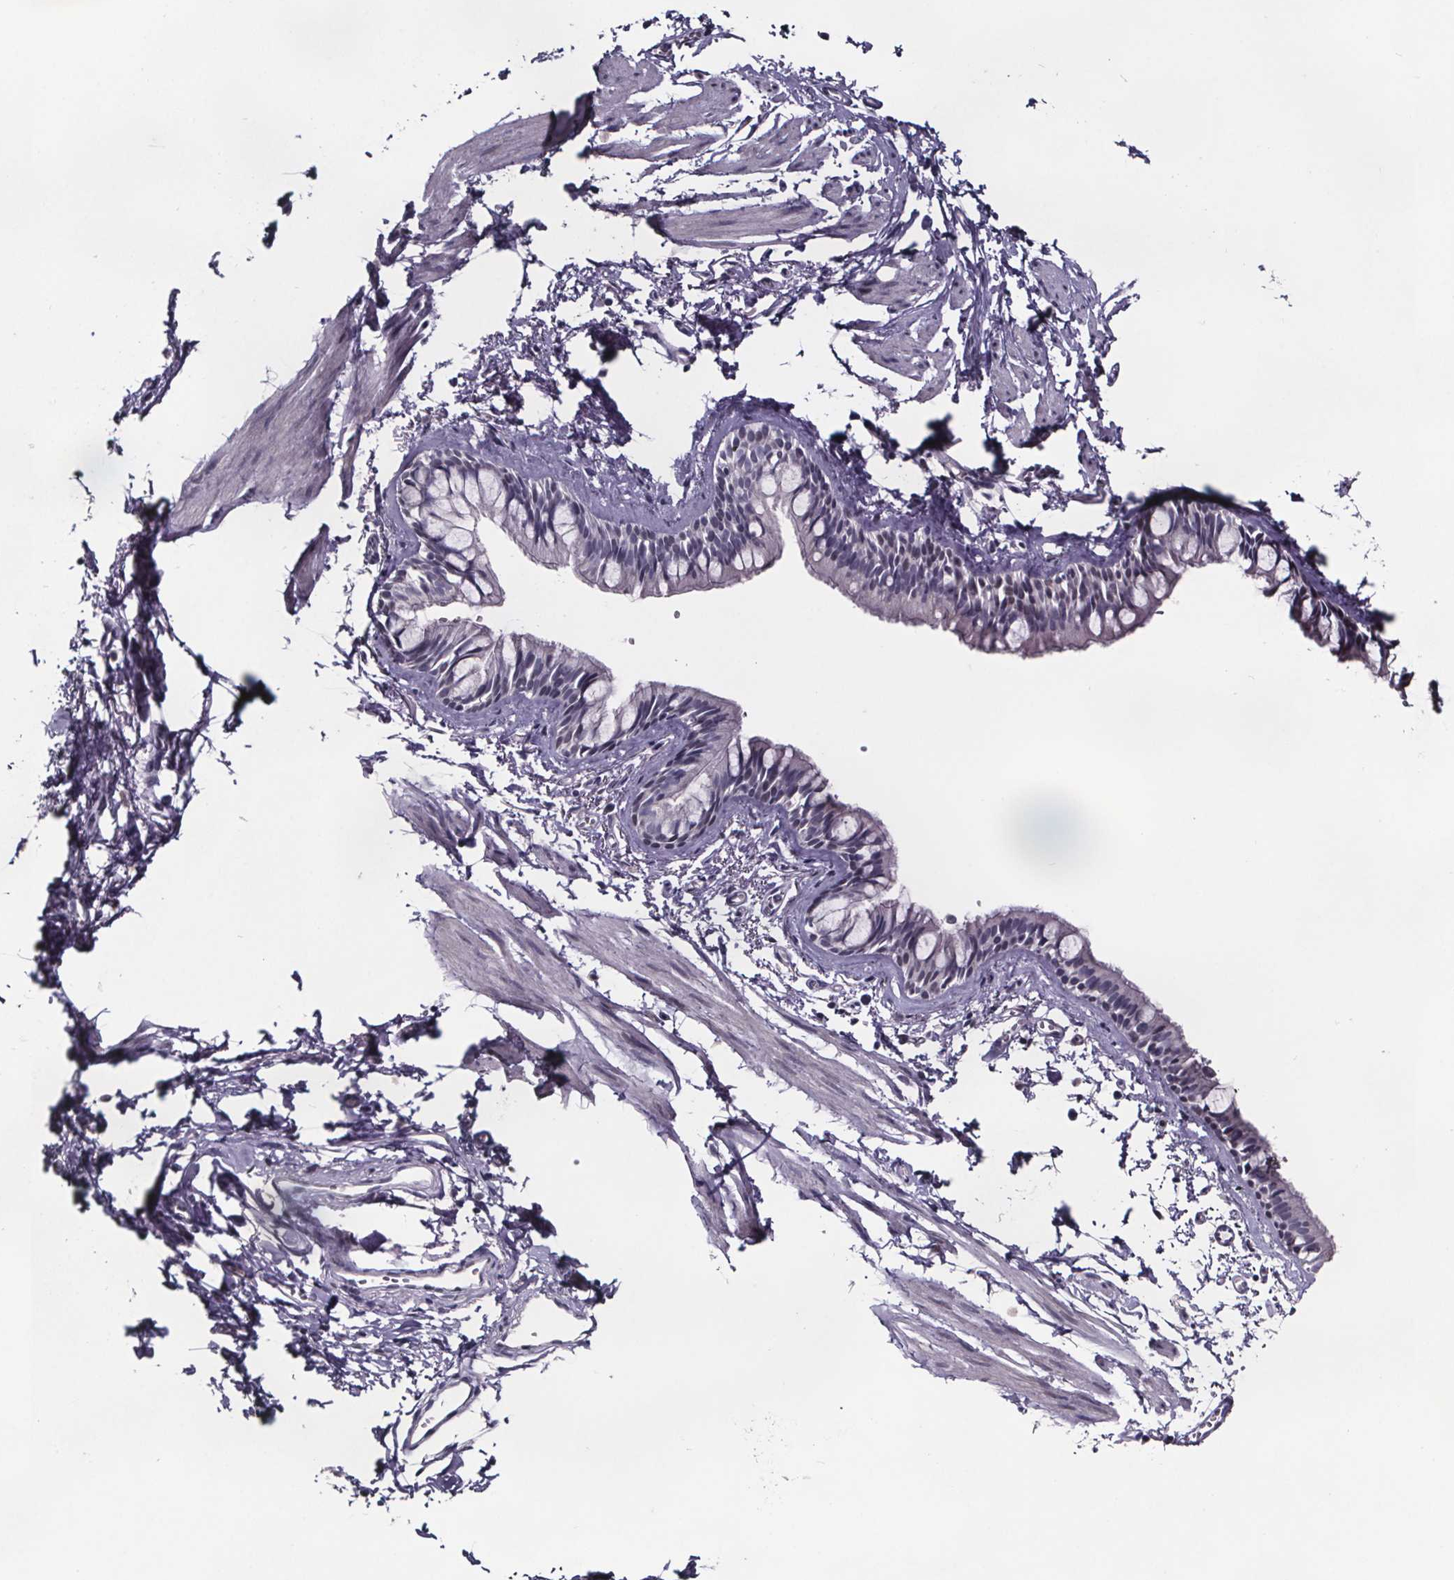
{"staining": {"intensity": "negative", "quantity": "none", "location": "none"}, "tissue": "bronchus", "cell_type": "Respiratory epithelial cells", "image_type": "normal", "snomed": [{"axis": "morphology", "description": "Normal tissue, NOS"}, {"axis": "topography", "description": "Cartilage tissue"}, {"axis": "topography", "description": "Bronchus"}], "caption": "Bronchus stained for a protein using immunohistochemistry (IHC) displays no positivity respiratory epithelial cells.", "gene": "AR", "patient": {"sex": "female", "age": 59}}